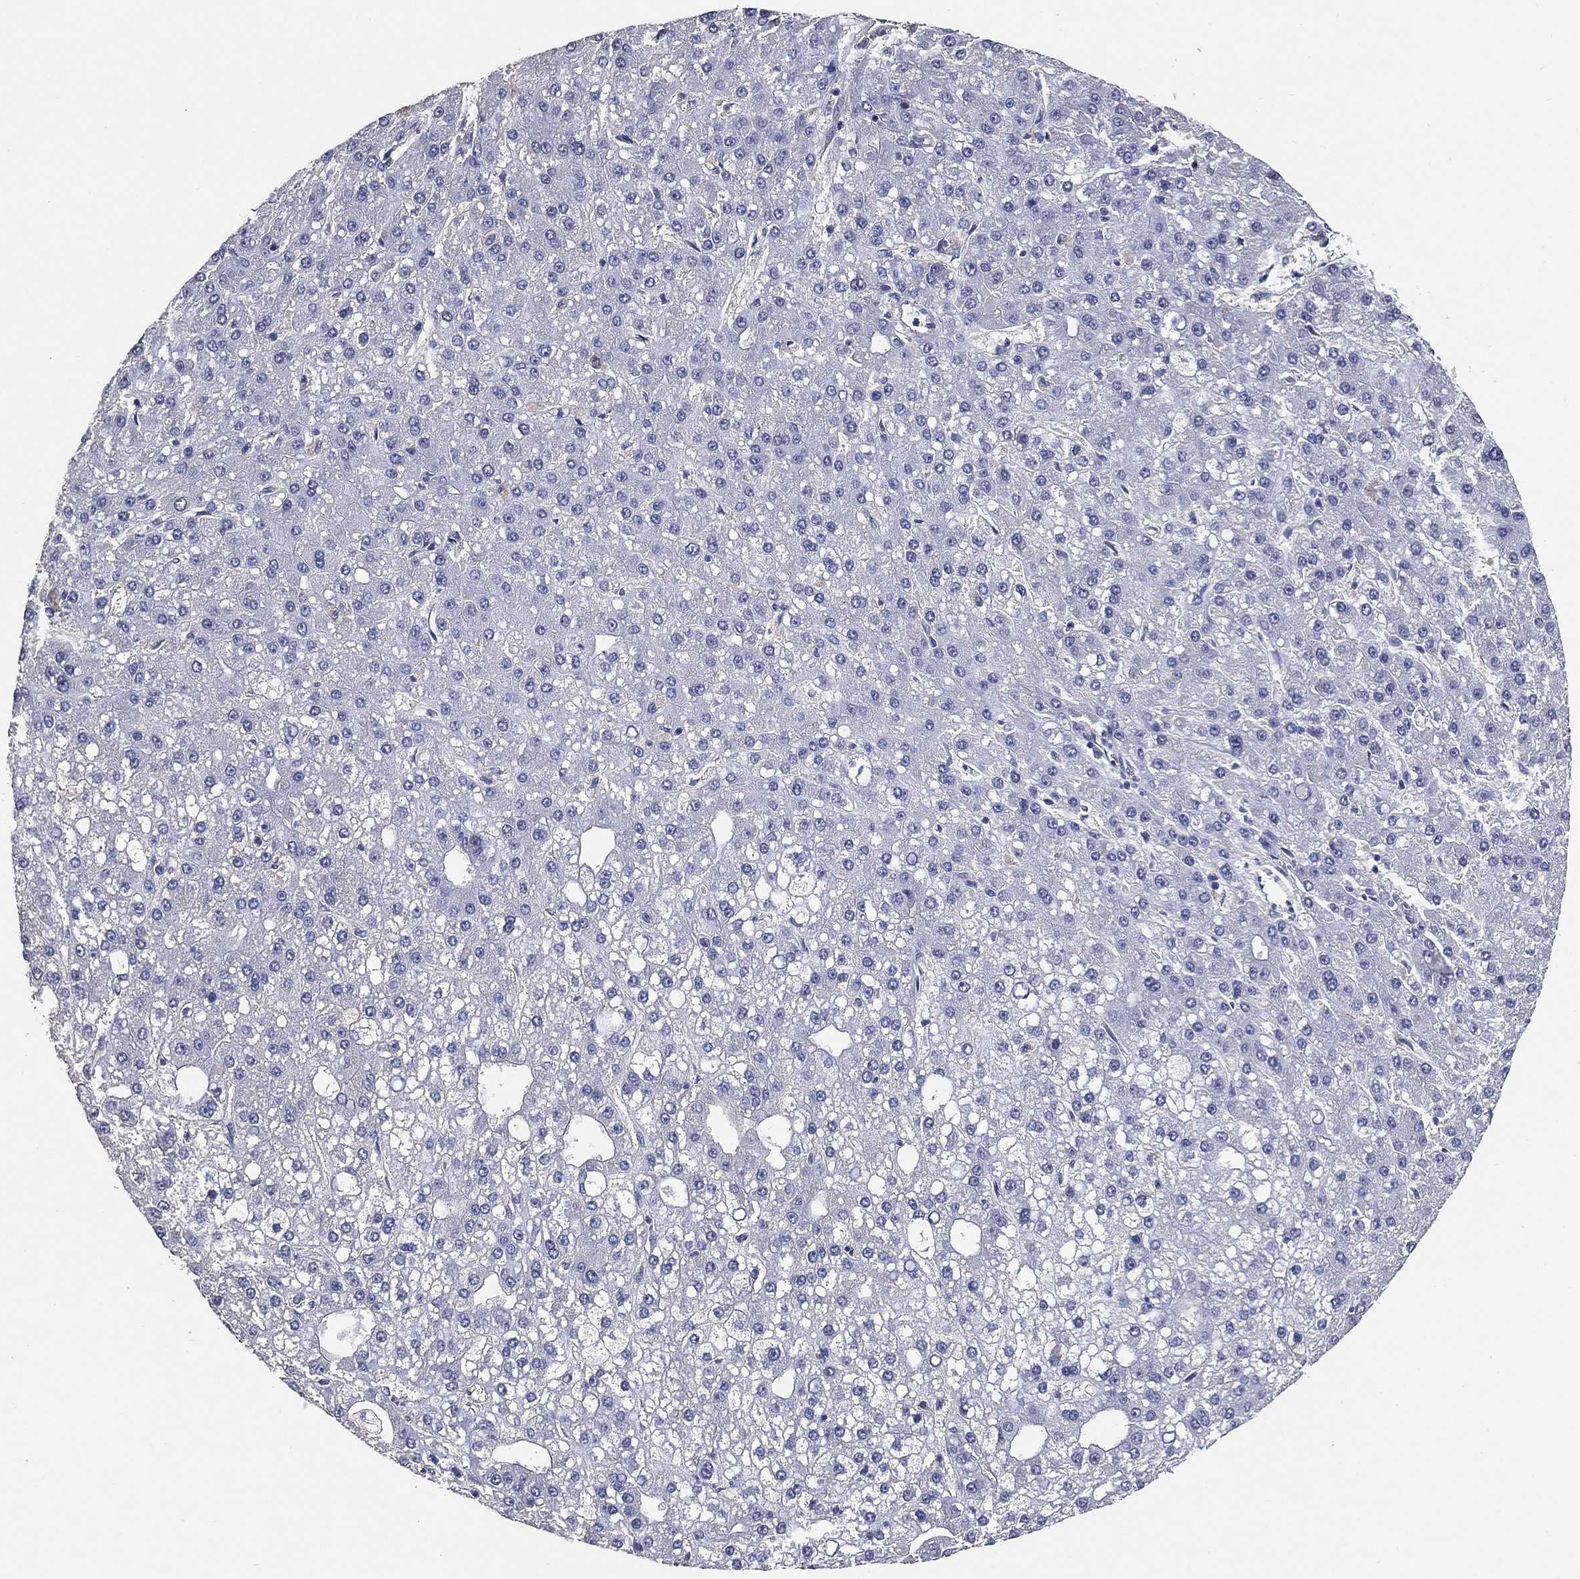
{"staining": {"intensity": "negative", "quantity": "none", "location": "none"}, "tissue": "liver cancer", "cell_type": "Tumor cells", "image_type": "cancer", "snomed": [{"axis": "morphology", "description": "Carcinoma, Hepatocellular, NOS"}, {"axis": "topography", "description": "Liver"}], "caption": "The micrograph displays no significant staining in tumor cells of liver cancer (hepatocellular carcinoma).", "gene": "KLK5", "patient": {"sex": "male", "age": 67}}